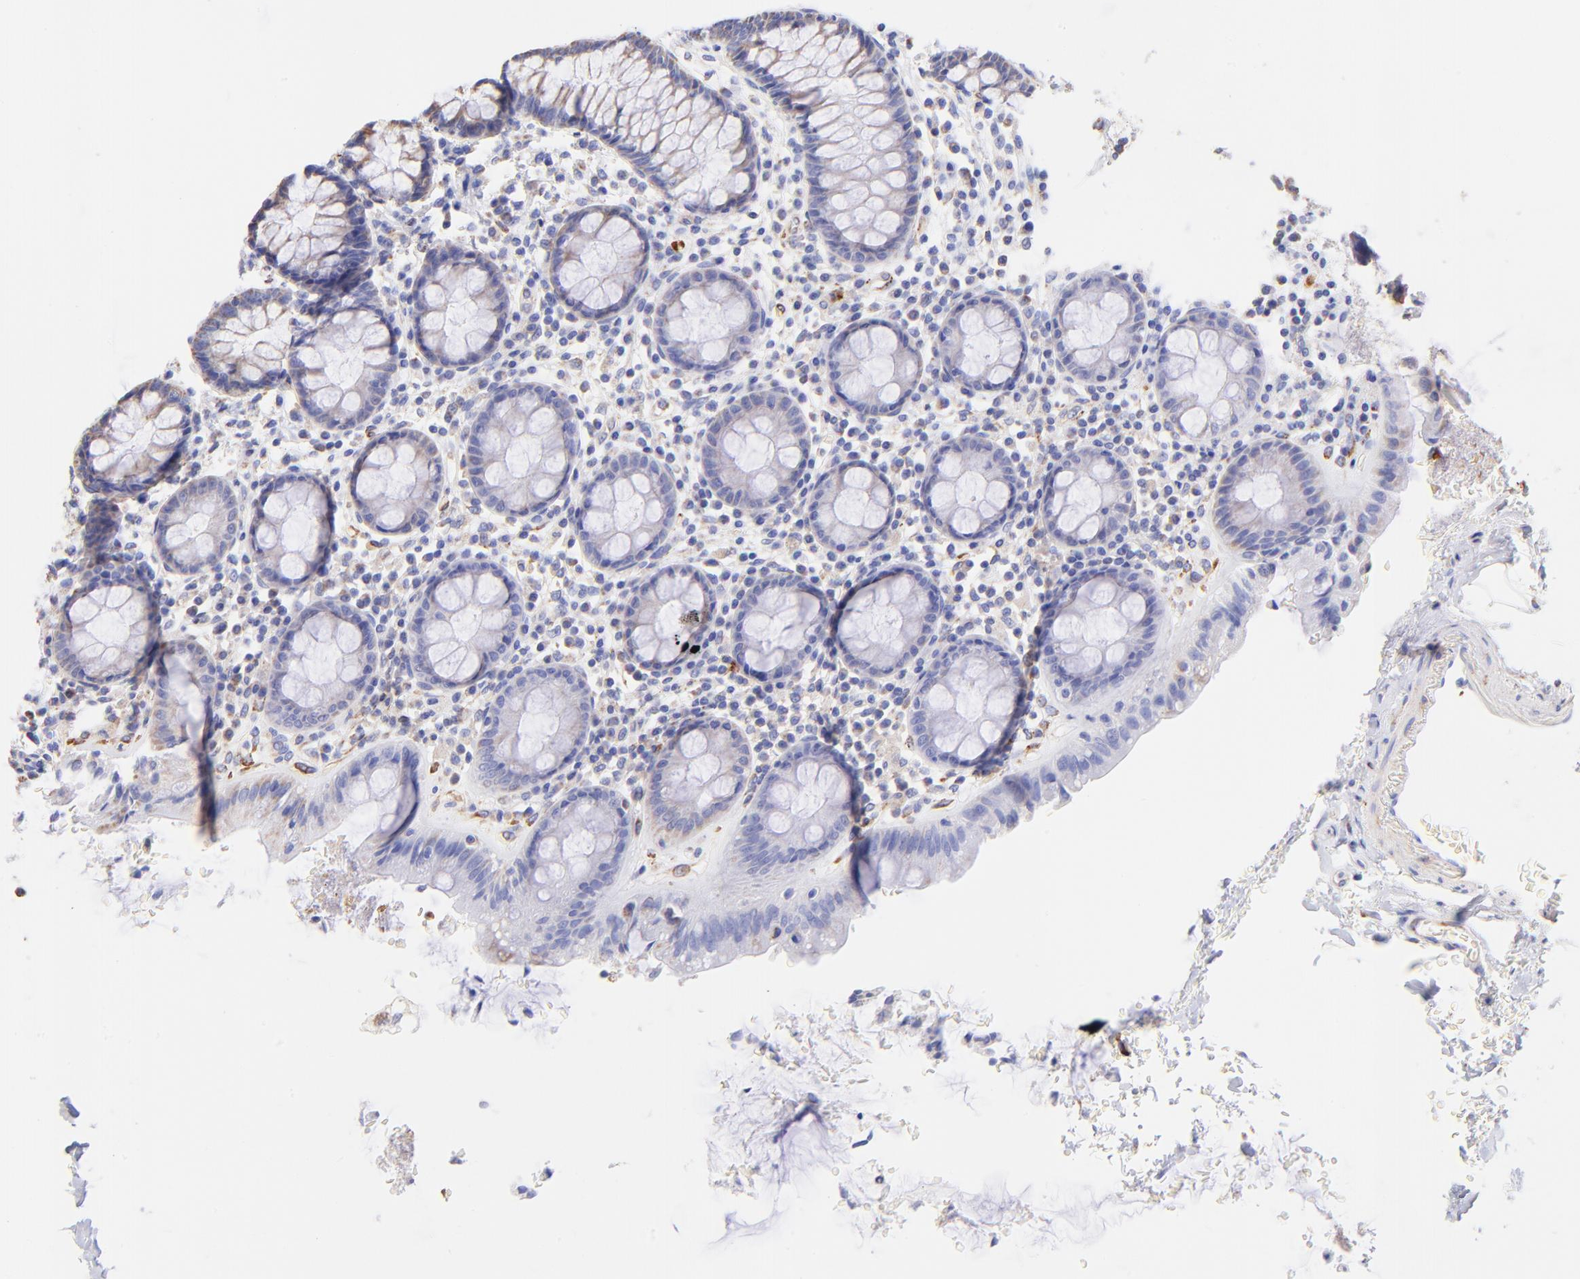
{"staining": {"intensity": "weak", "quantity": "<25%", "location": "cytoplasmic/membranous"}, "tissue": "rectum", "cell_type": "Glandular cells", "image_type": "normal", "snomed": [{"axis": "morphology", "description": "Normal tissue, NOS"}, {"axis": "topography", "description": "Rectum"}], "caption": "This is an immunohistochemistry photomicrograph of benign rectum. There is no positivity in glandular cells.", "gene": "SPARC", "patient": {"sex": "male", "age": 92}}